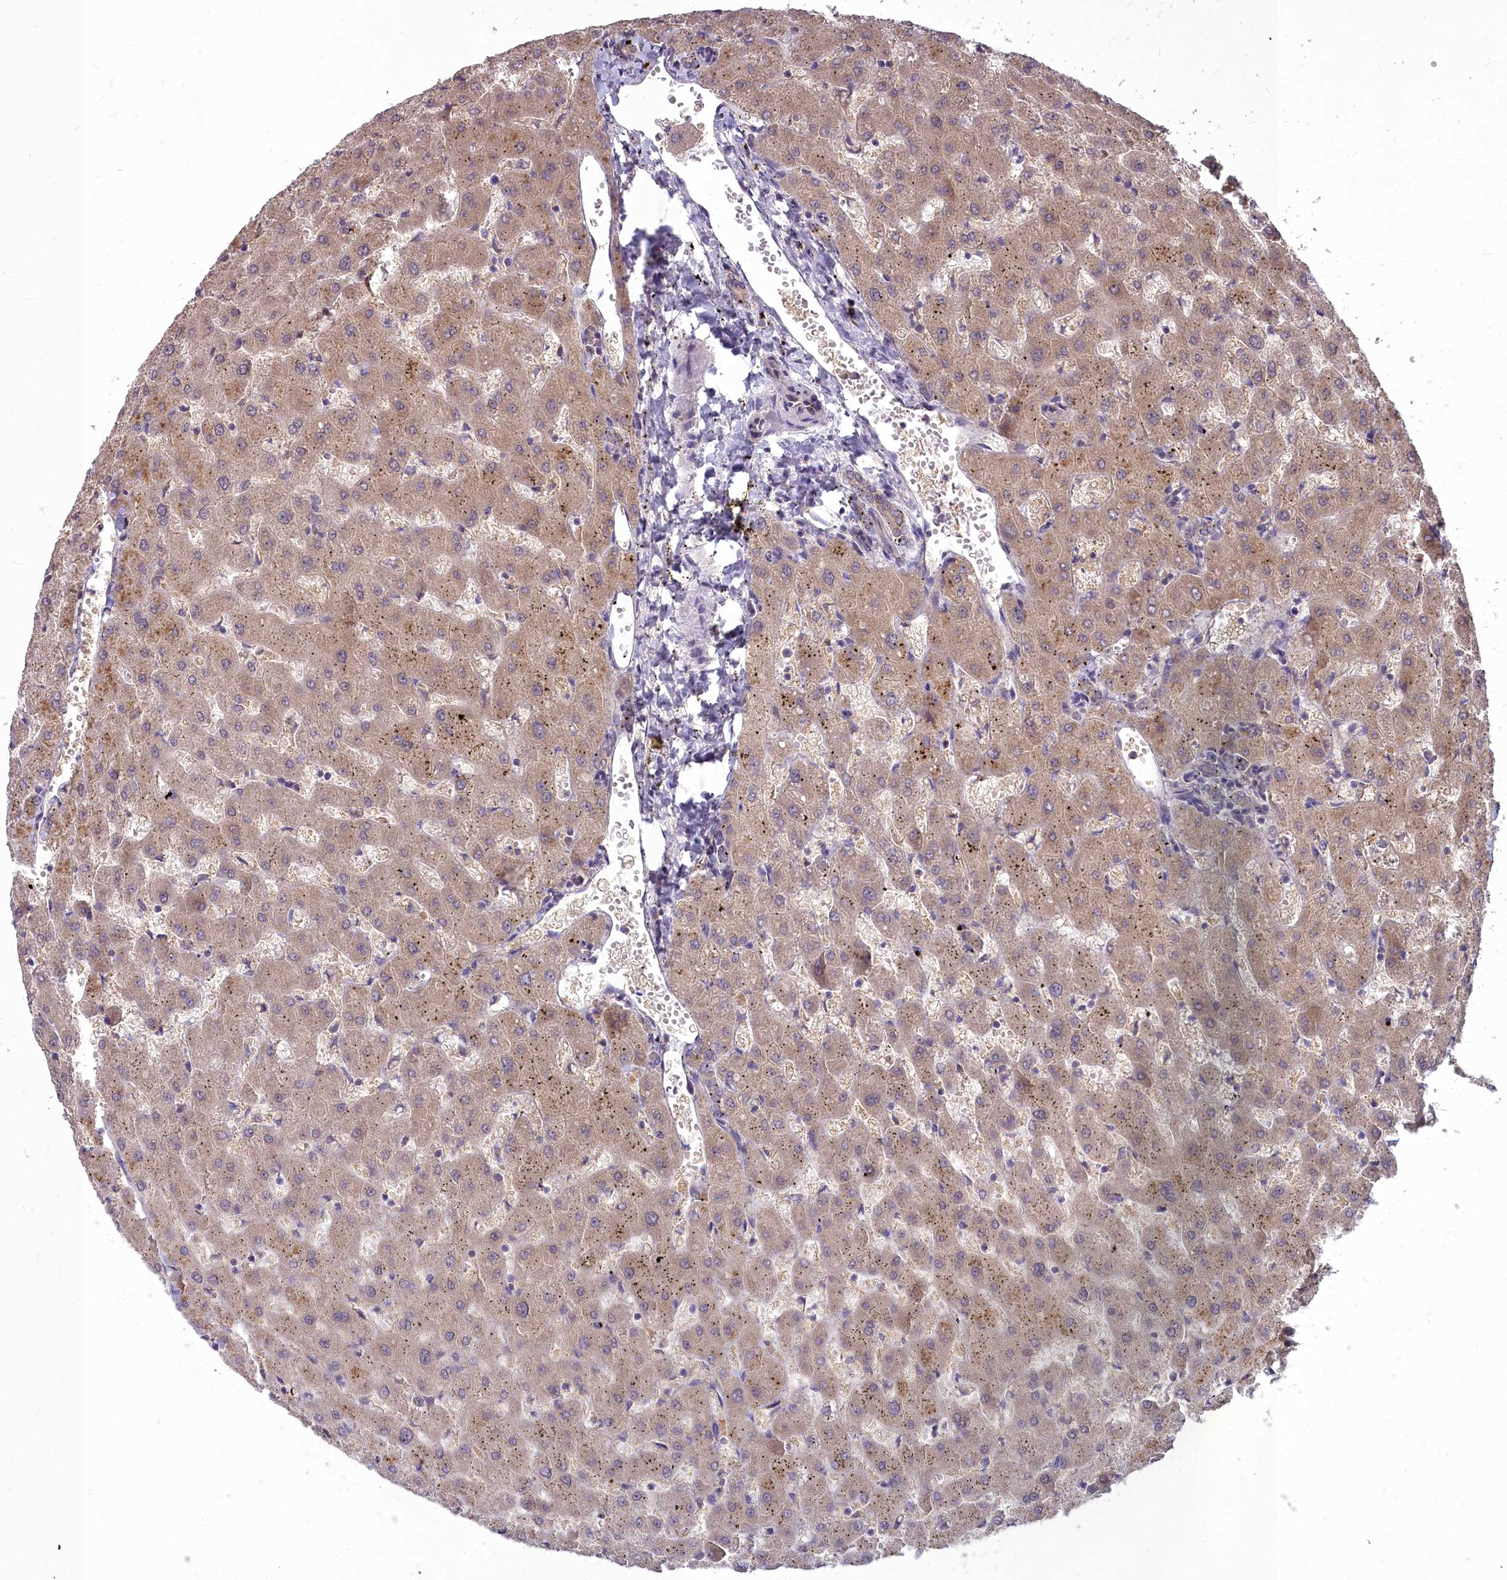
{"staining": {"intensity": "weak", "quantity": ">75%", "location": "cytoplasmic/membranous"}, "tissue": "liver", "cell_type": "Cholangiocytes", "image_type": "normal", "snomed": [{"axis": "morphology", "description": "Normal tissue, NOS"}, {"axis": "topography", "description": "Liver"}], "caption": "This is an image of immunohistochemistry (IHC) staining of unremarkable liver, which shows weak staining in the cytoplasmic/membranous of cholangiocytes.", "gene": "MICU2", "patient": {"sex": "female", "age": 63}}